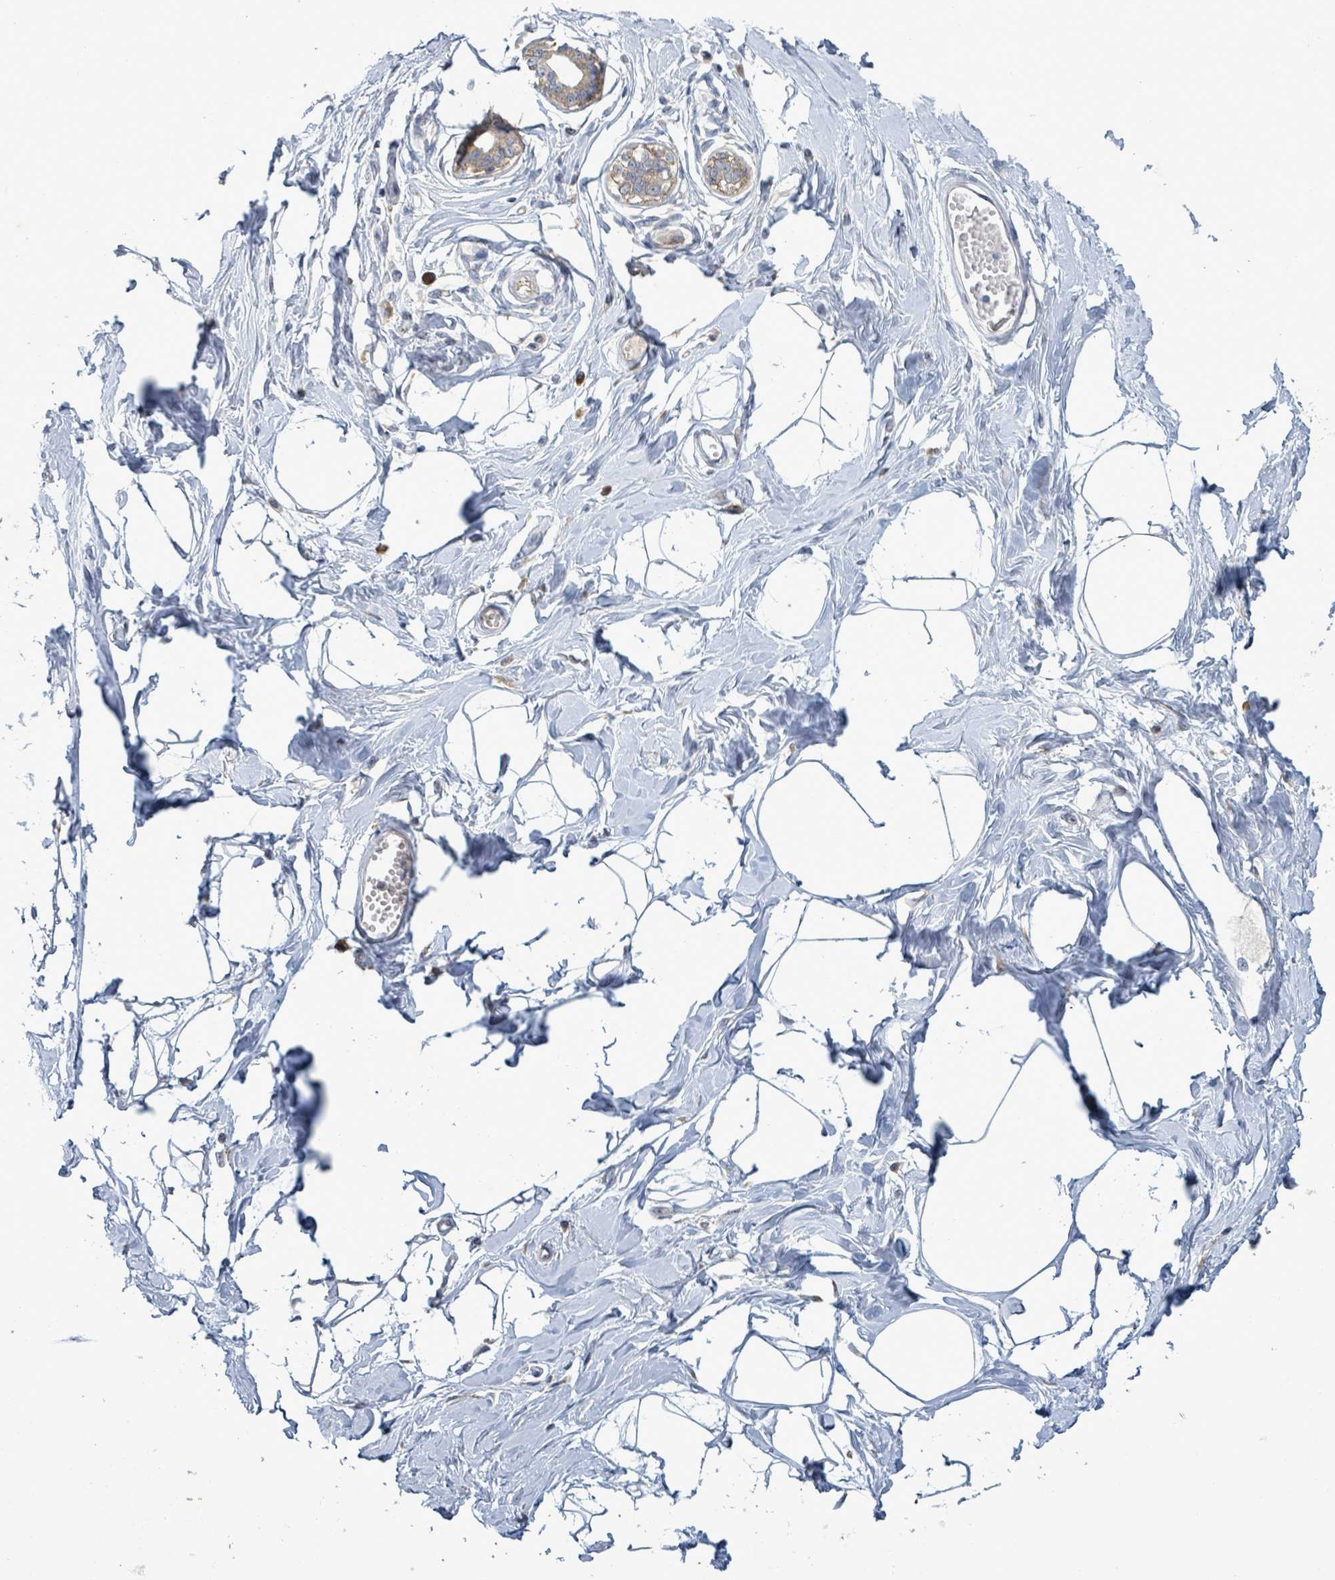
{"staining": {"intensity": "negative", "quantity": "none", "location": "none"}, "tissue": "breast", "cell_type": "Adipocytes", "image_type": "normal", "snomed": [{"axis": "morphology", "description": "Normal tissue, NOS"}, {"axis": "topography", "description": "Breast"}], "caption": "Normal breast was stained to show a protein in brown. There is no significant staining in adipocytes. Brightfield microscopy of immunohistochemistry stained with DAB (brown) and hematoxylin (blue), captured at high magnification.", "gene": "ATP13A1", "patient": {"sex": "female", "age": 45}}